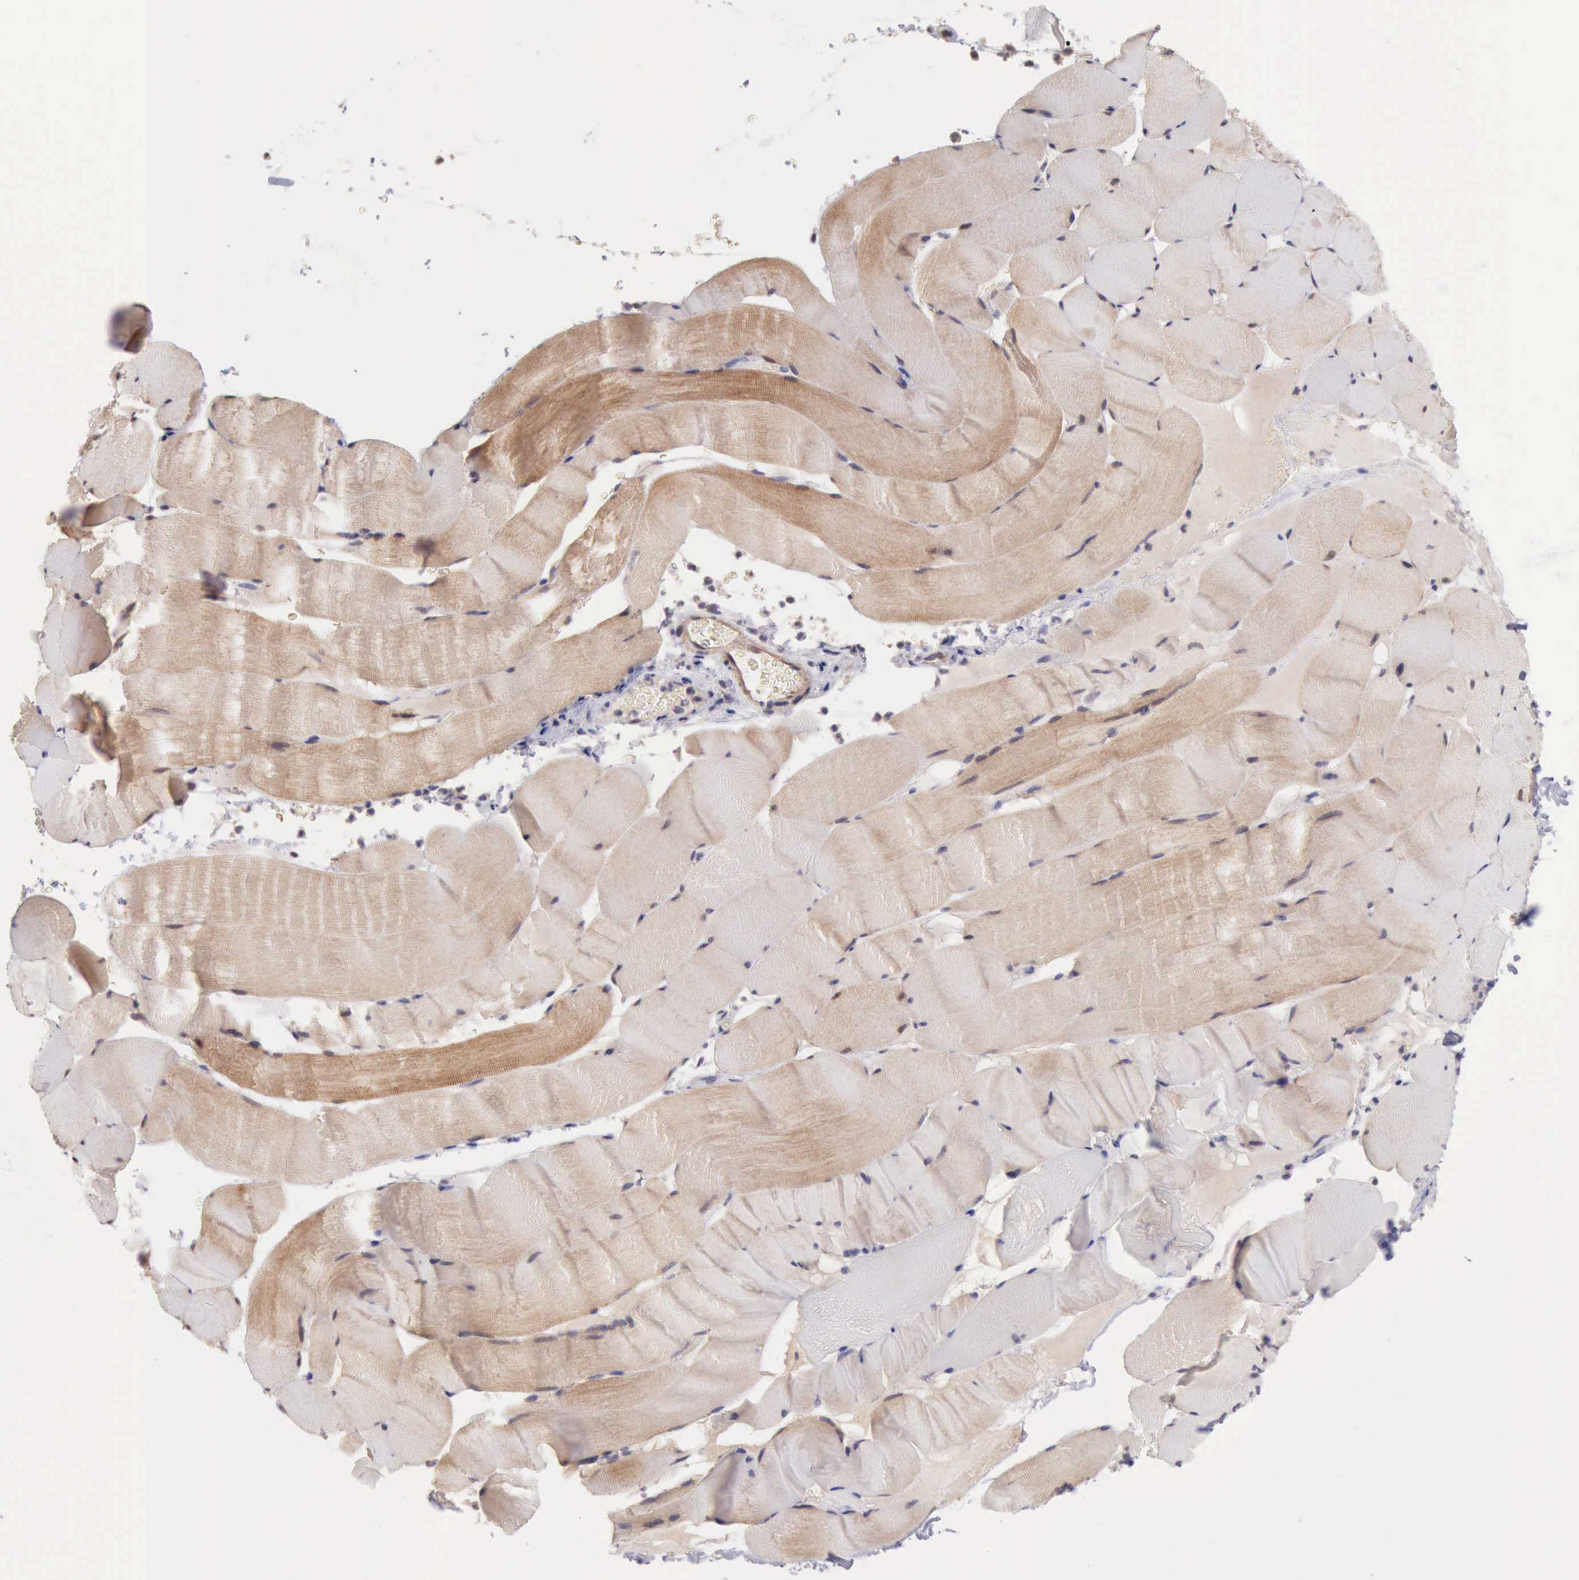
{"staining": {"intensity": "weak", "quantity": "25%-75%", "location": "cytoplasmic/membranous"}, "tissue": "skeletal muscle", "cell_type": "Myocytes", "image_type": "normal", "snomed": [{"axis": "morphology", "description": "Normal tissue, NOS"}, {"axis": "topography", "description": "Skeletal muscle"}], "caption": "Immunohistochemistry (IHC) of unremarkable skeletal muscle exhibits low levels of weak cytoplasmic/membranous staining in about 25%-75% of myocytes. (DAB IHC, brown staining for protein, blue staining for nuclei).", "gene": "DNAJB7", "patient": {"sex": "male", "age": 62}}